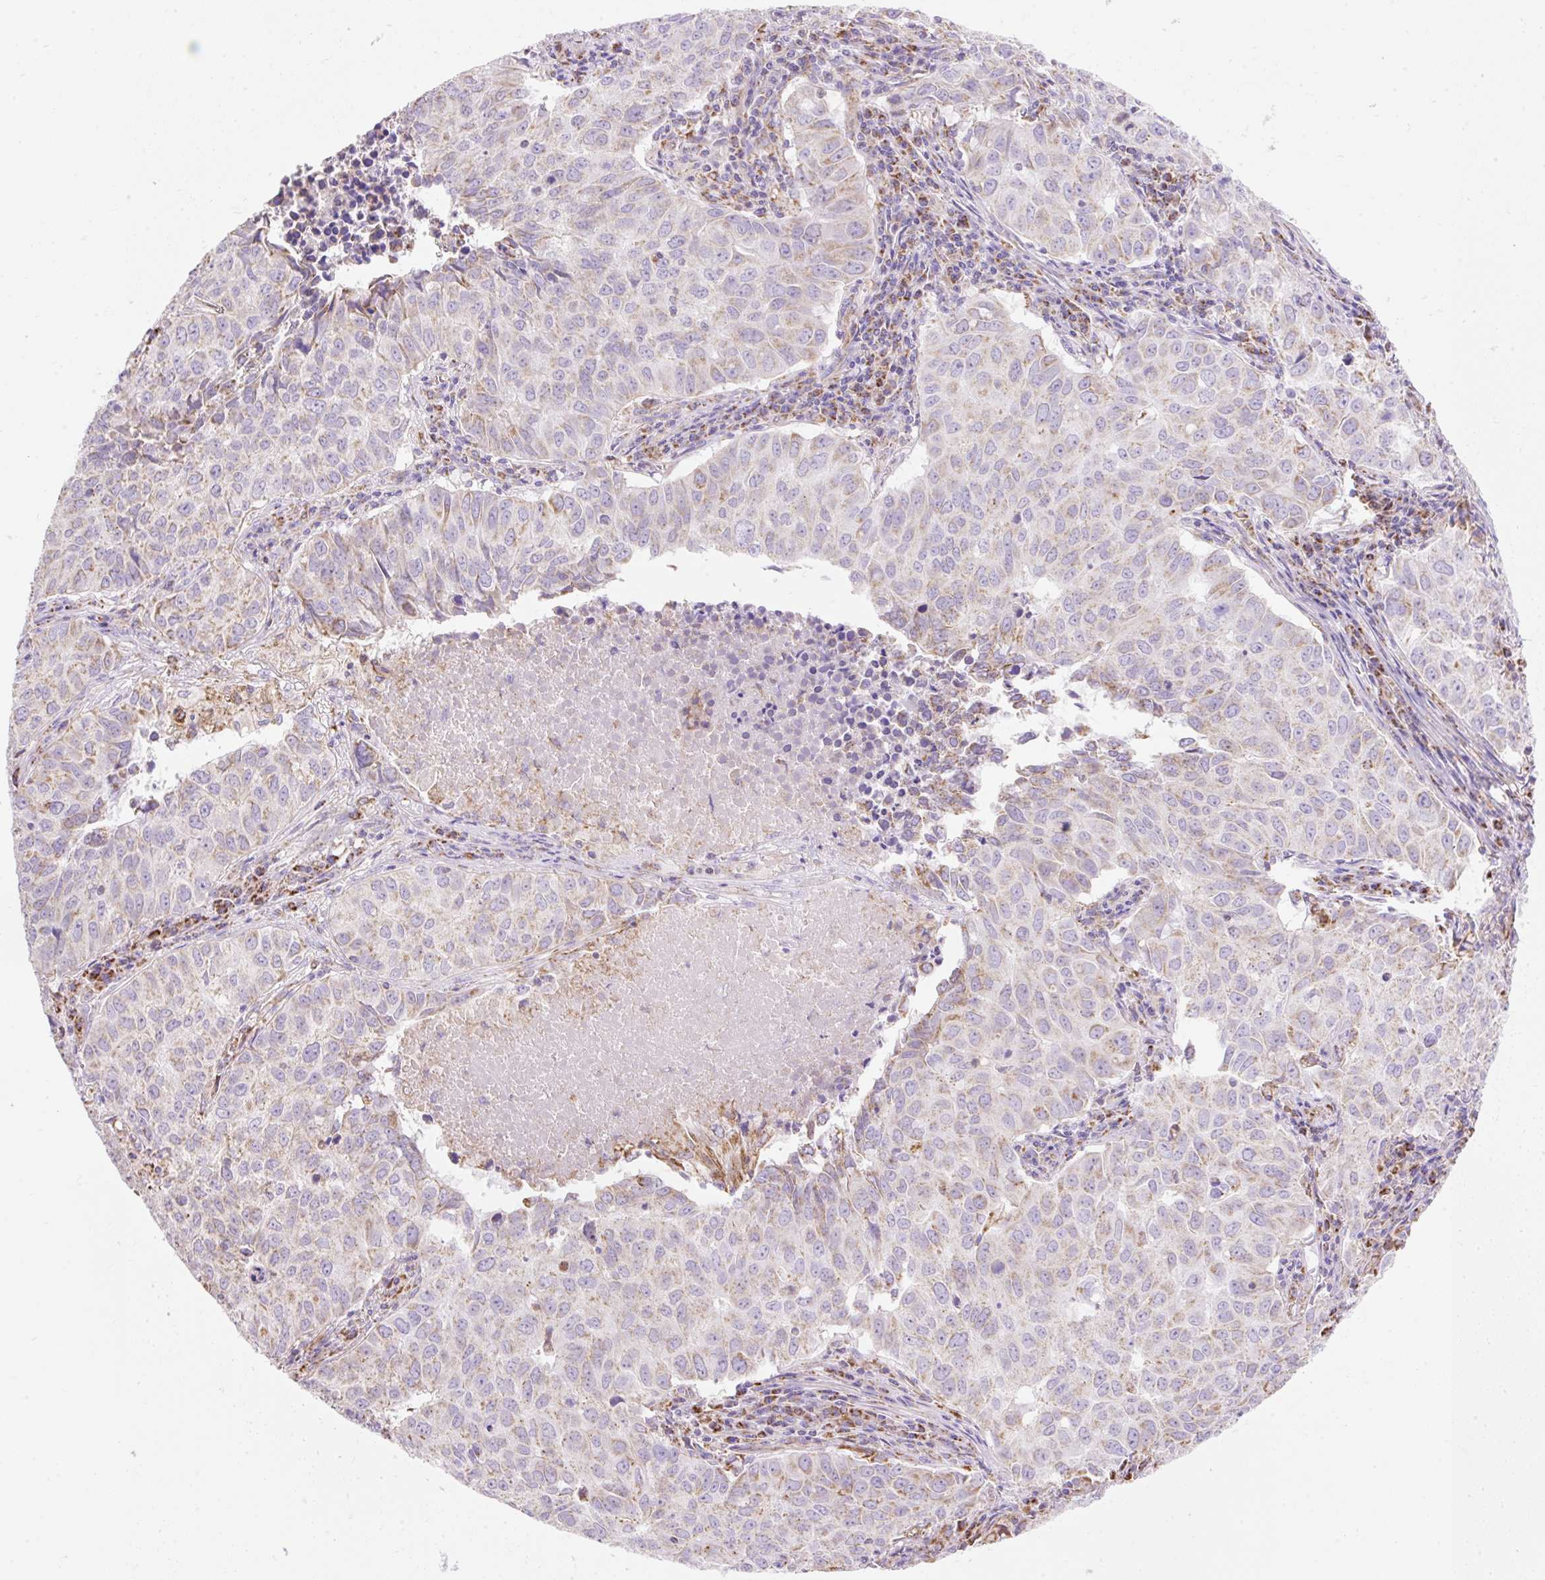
{"staining": {"intensity": "weak", "quantity": "<25%", "location": "cytoplasmic/membranous"}, "tissue": "lung cancer", "cell_type": "Tumor cells", "image_type": "cancer", "snomed": [{"axis": "morphology", "description": "Adenocarcinoma, NOS"}, {"axis": "topography", "description": "Lung"}], "caption": "Image shows no significant protein positivity in tumor cells of lung cancer.", "gene": "DAAM2", "patient": {"sex": "female", "age": 50}}